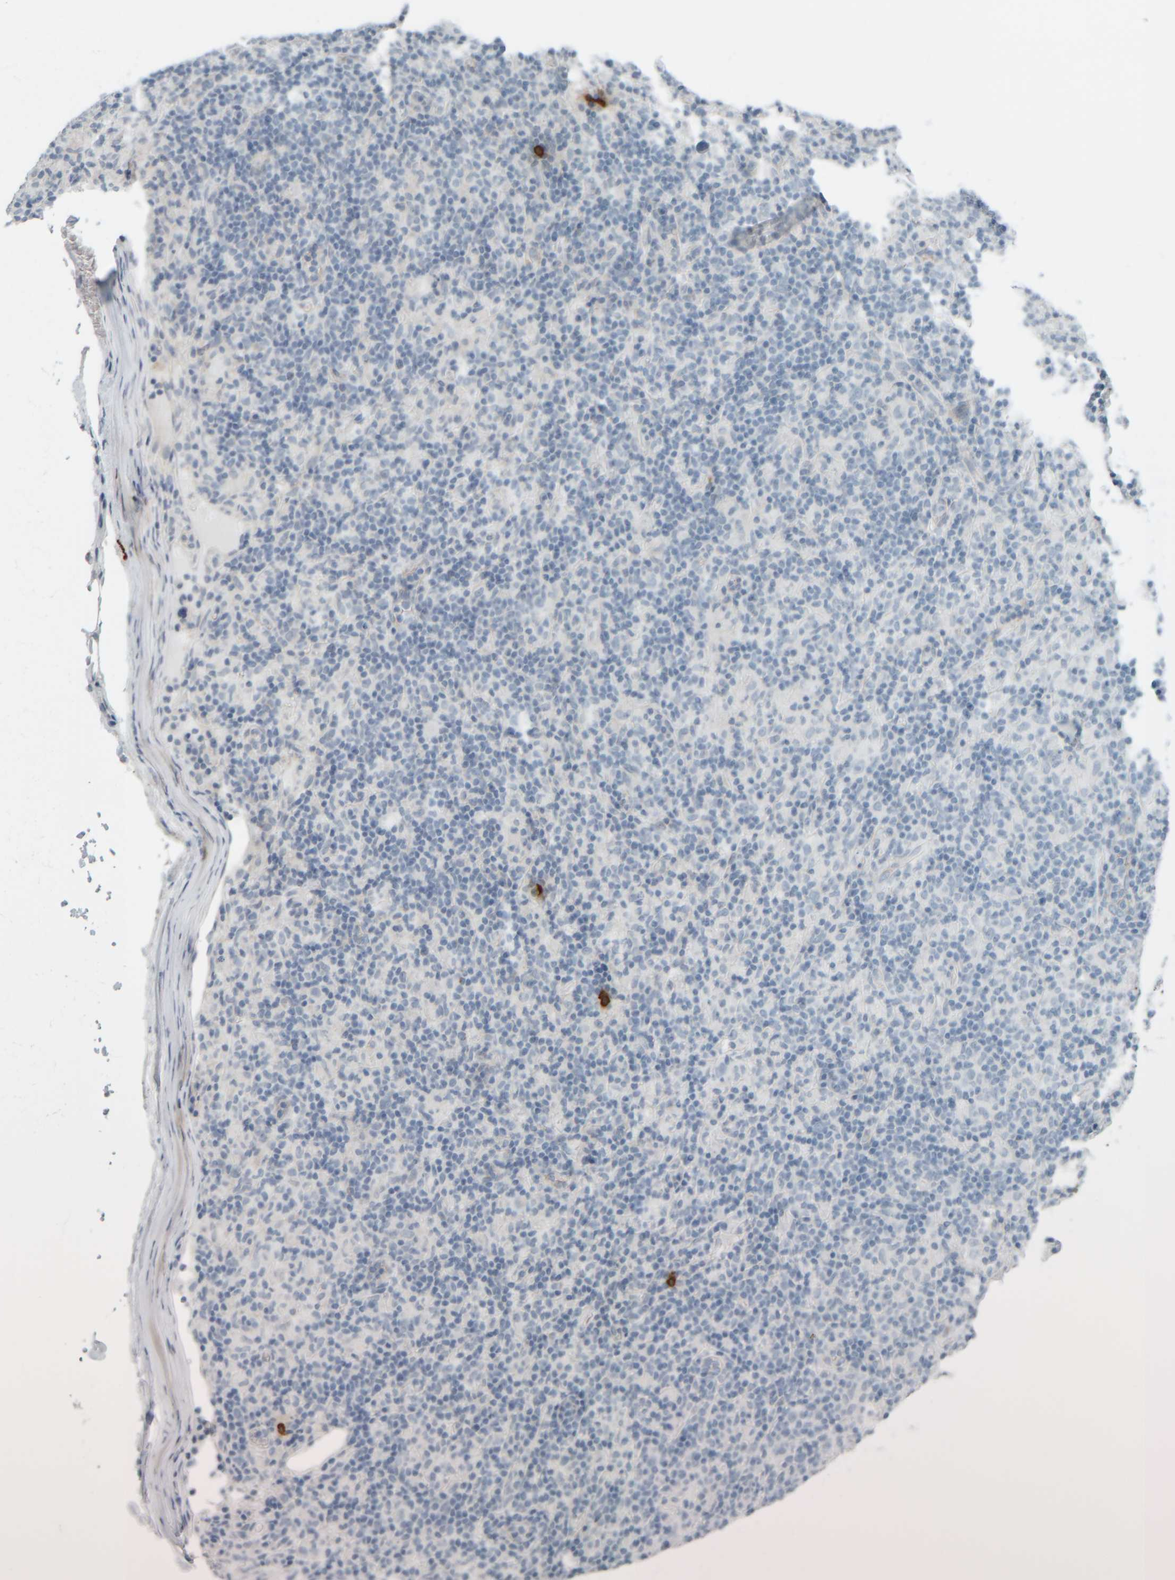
{"staining": {"intensity": "negative", "quantity": "none", "location": "none"}, "tissue": "lymphoma", "cell_type": "Tumor cells", "image_type": "cancer", "snomed": [{"axis": "morphology", "description": "Hodgkin's disease, NOS"}, {"axis": "topography", "description": "Lymph node"}], "caption": "Human lymphoma stained for a protein using immunohistochemistry displays no expression in tumor cells.", "gene": "TPSAB1", "patient": {"sex": "male", "age": 70}}